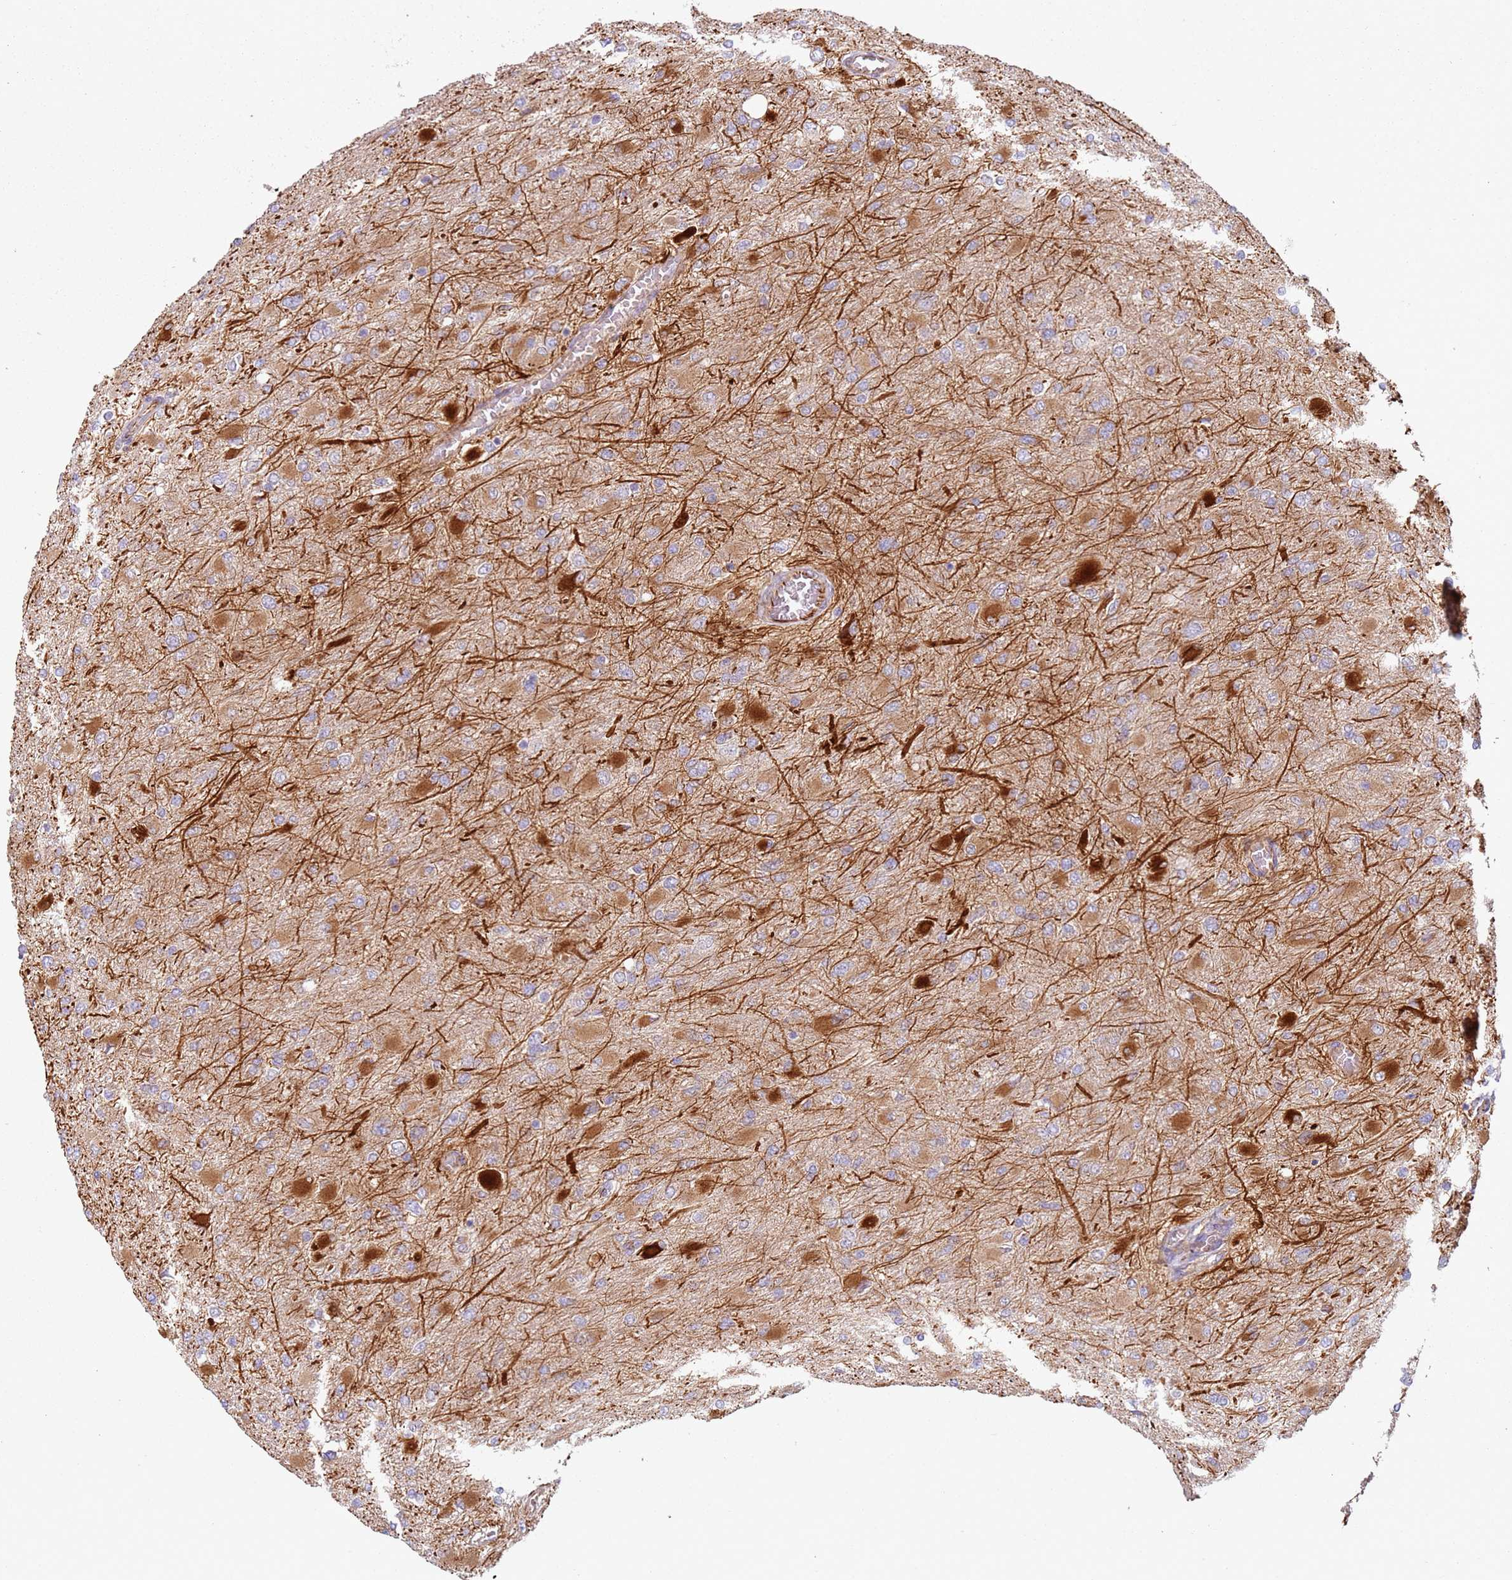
{"staining": {"intensity": "moderate", "quantity": "25%-75%", "location": "cytoplasmic/membranous"}, "tissue": "glioma", "cell_type": "Tumor cells", "image_type": "cancer", "snomed": [{"axis": "morphology", "description": "Glioma, malignant, High grade"}, {"axis": "topography", "description": "Cerebral cortex"}], "caption": "Glioma stained for a protein (brown) reveals moderate cytoplasmic/membranous positive staining in about 25%-75% of tumor cells.", "gene": "SNAPIN", "patient": {"sex": "female", "age": 36}}